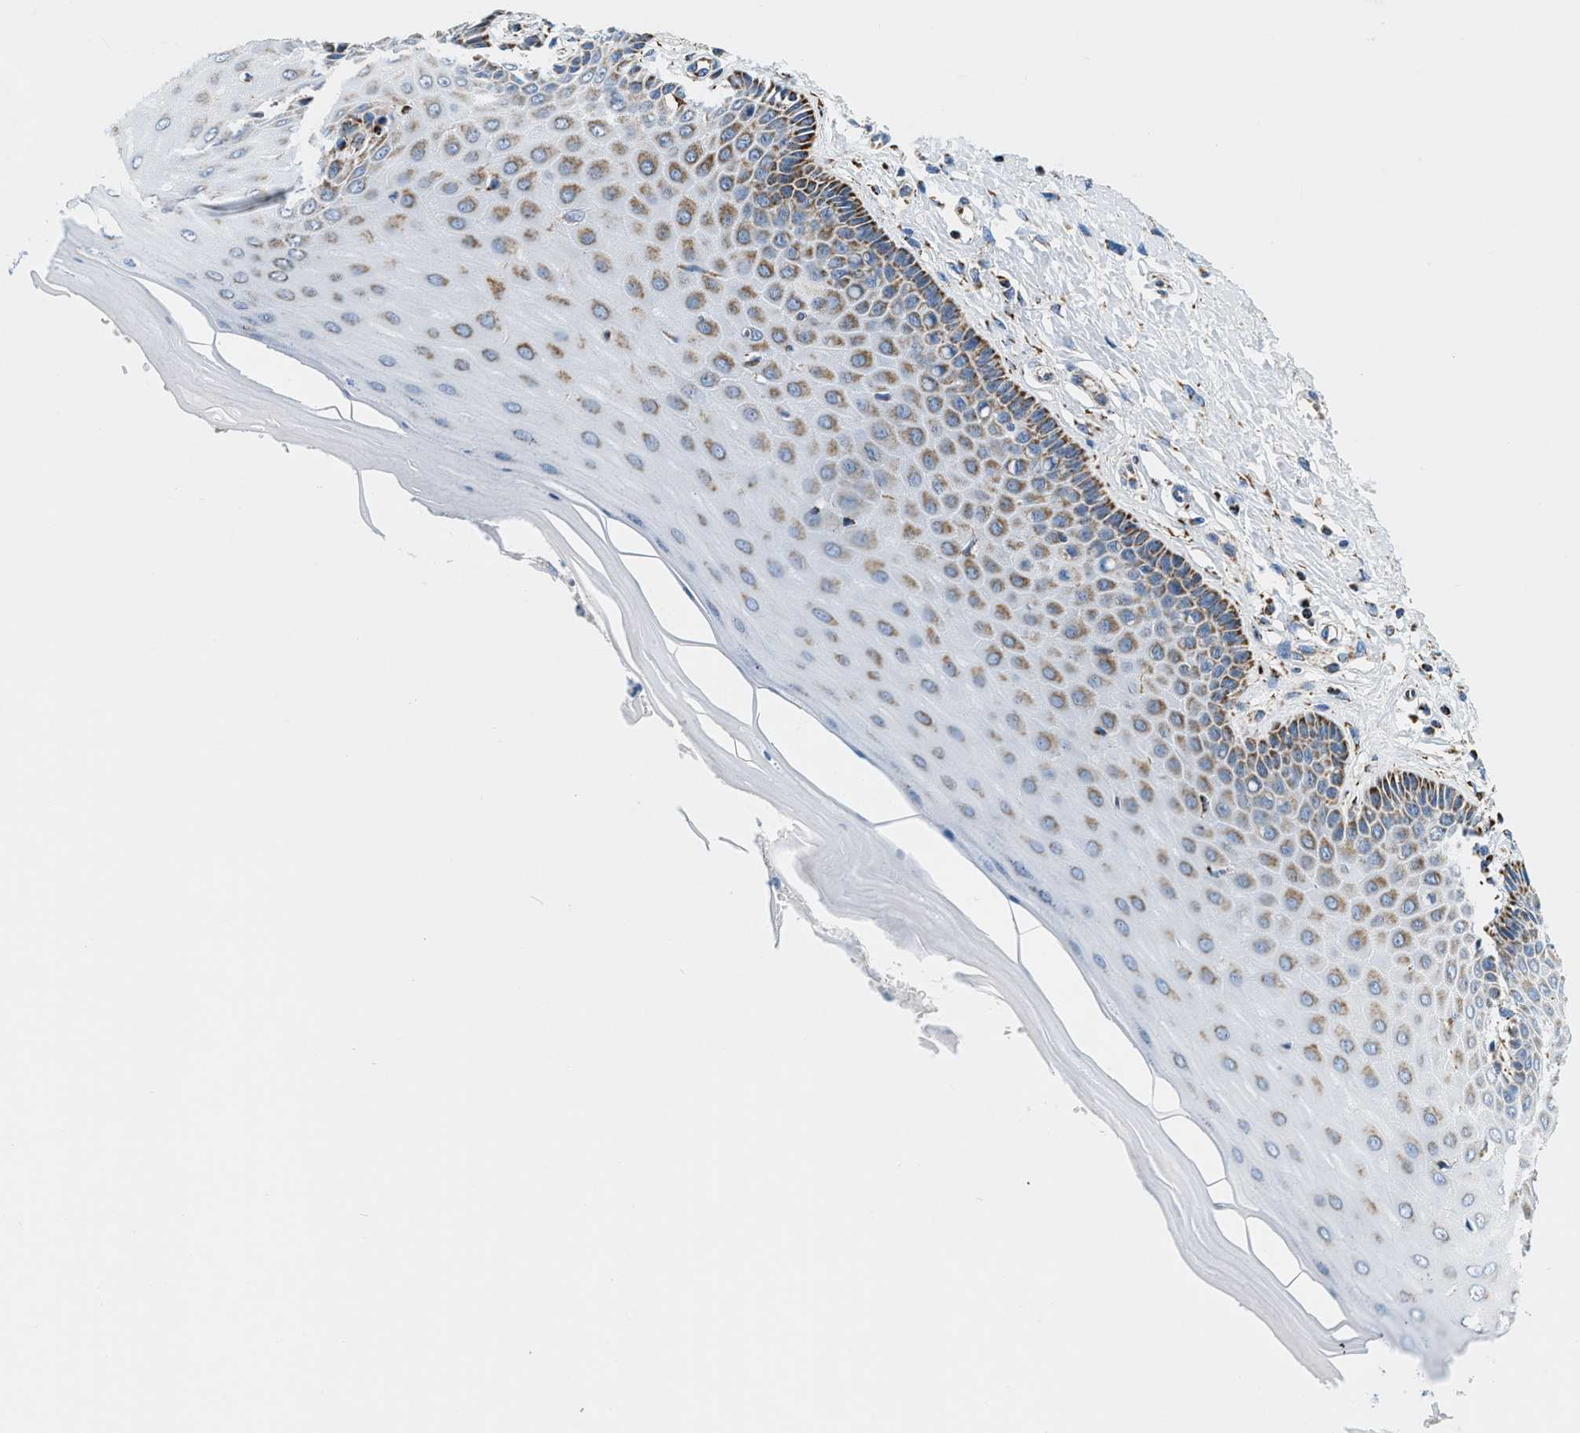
{"staining": {"intensity": "weak", "quantity": "25%-75%", "location": "cytoplasmic/membranous"}, "tissue": "cervix", "cell_type": "Glandular cells", "image_type": "normal", "snomed": [{"axis": "morphology", "description": "Normal tissue, NOS"}, {"axis": "topography", "description": "Cervix"}], "caption": "Immunohistochemistry (IHC) staining of normal cervix, which demonstrates low levels of weak cytoplasmic/membranous positivity in approximately 25%-75% of glandular cells indicating weak cytoplasmic/membranous protein positivity. The staining was performed using DAB (3,3'-diaminobenzidine) (brown) for protein detection and nuclei were counterstained in hematoxylin (blue).", "gene": "SFXN1", "patient": {"sex": "female", "age": 55}}